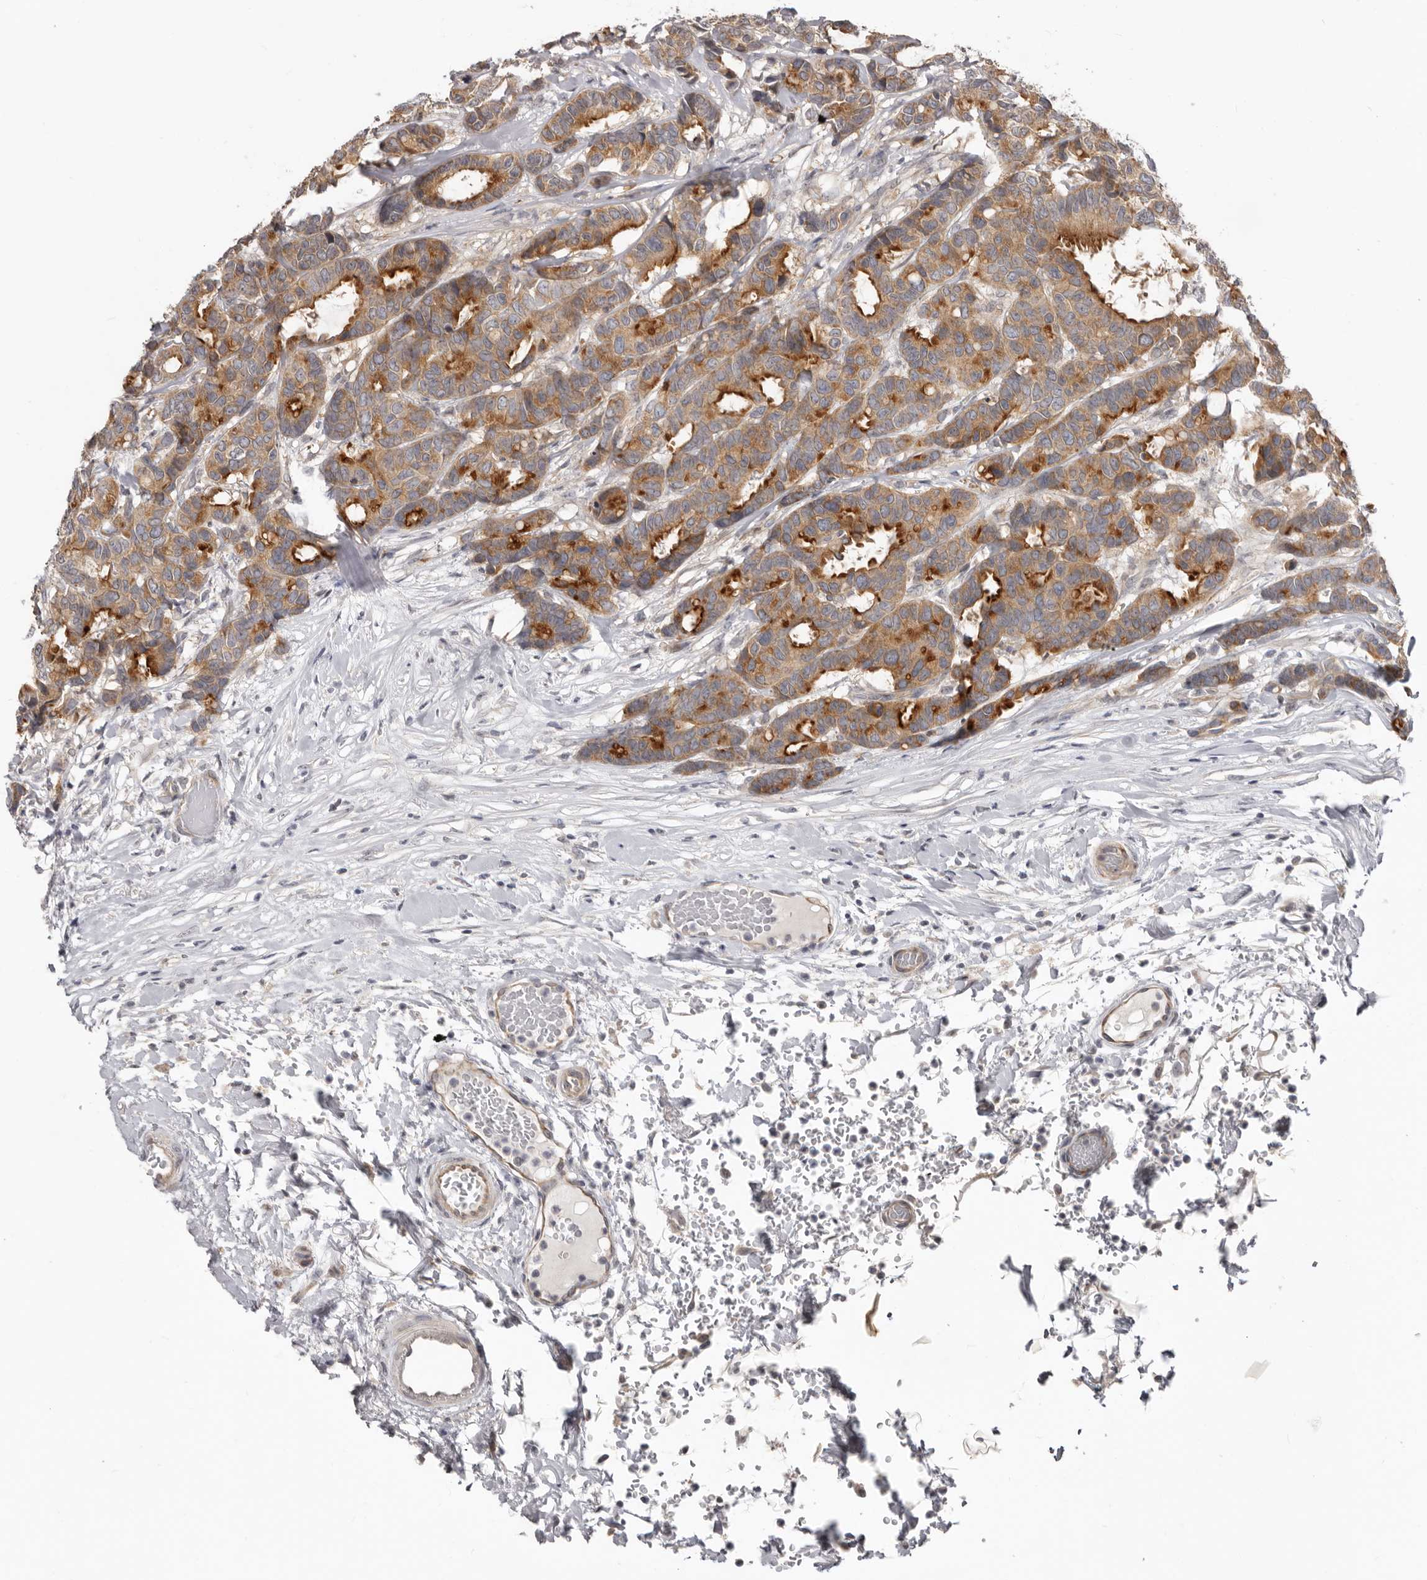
{"staining": {"intensity": "strong", "quantity": ">75%", "location": "cytoplasmic/membranous"}, "tissue": "breast cancer", "cell_type": "Tumor cells", "image_type": "cancer", "snomed": [{"axis": "morphology", "description": "Duct carcinoma"}, {"axis": "topography", "description": "Breast"}], "caption": "This is a micrograph of IHC staining of breast cancer, which shows strong expression in the cytoplasmic/membranous of tumor cells.", "gene": "BAD", "patient": {"sex": "female", "age": 87}}